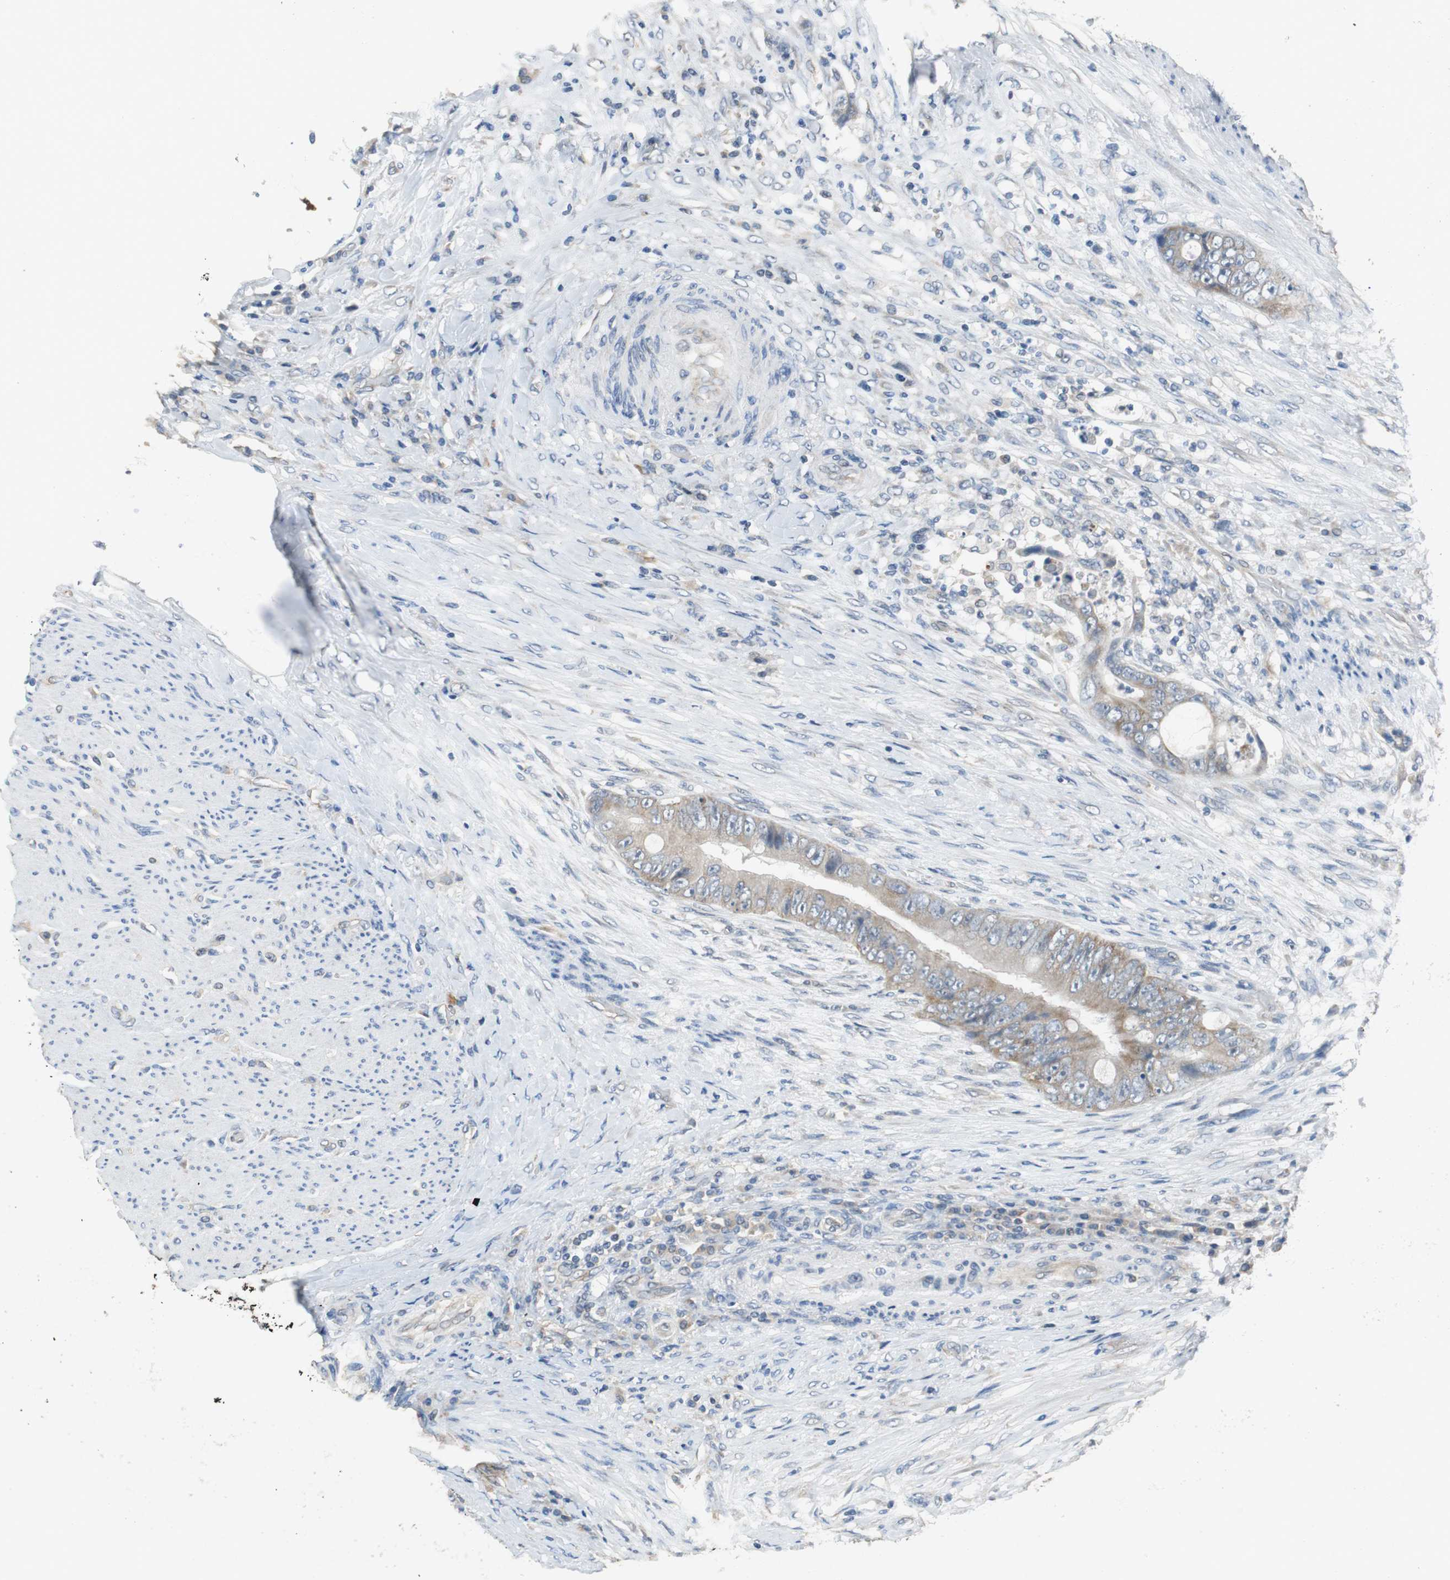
{"staining": {"intensity": "moderate", "quantity": "25%-75%", "location": "cytoplasmic/membranous"}, "tissue": "colorectal cancer", "cell_type": "Tumor cells", "image_type": "cancer", "snomed": [{"axis": "morphology", "description": "Adenocarcinoma, NOS"}, {"axis": "topography", "description": "Rectum"}], "caption": "Human colorectal adenocarcinoma stained for a protein (brown) reveals moderate cytoplasmic/membranous positive expression in approximately 25%-75% of tumor cells.", "gene": "ALDH4A1", "patient": {"sex": "female", "age": 77}}